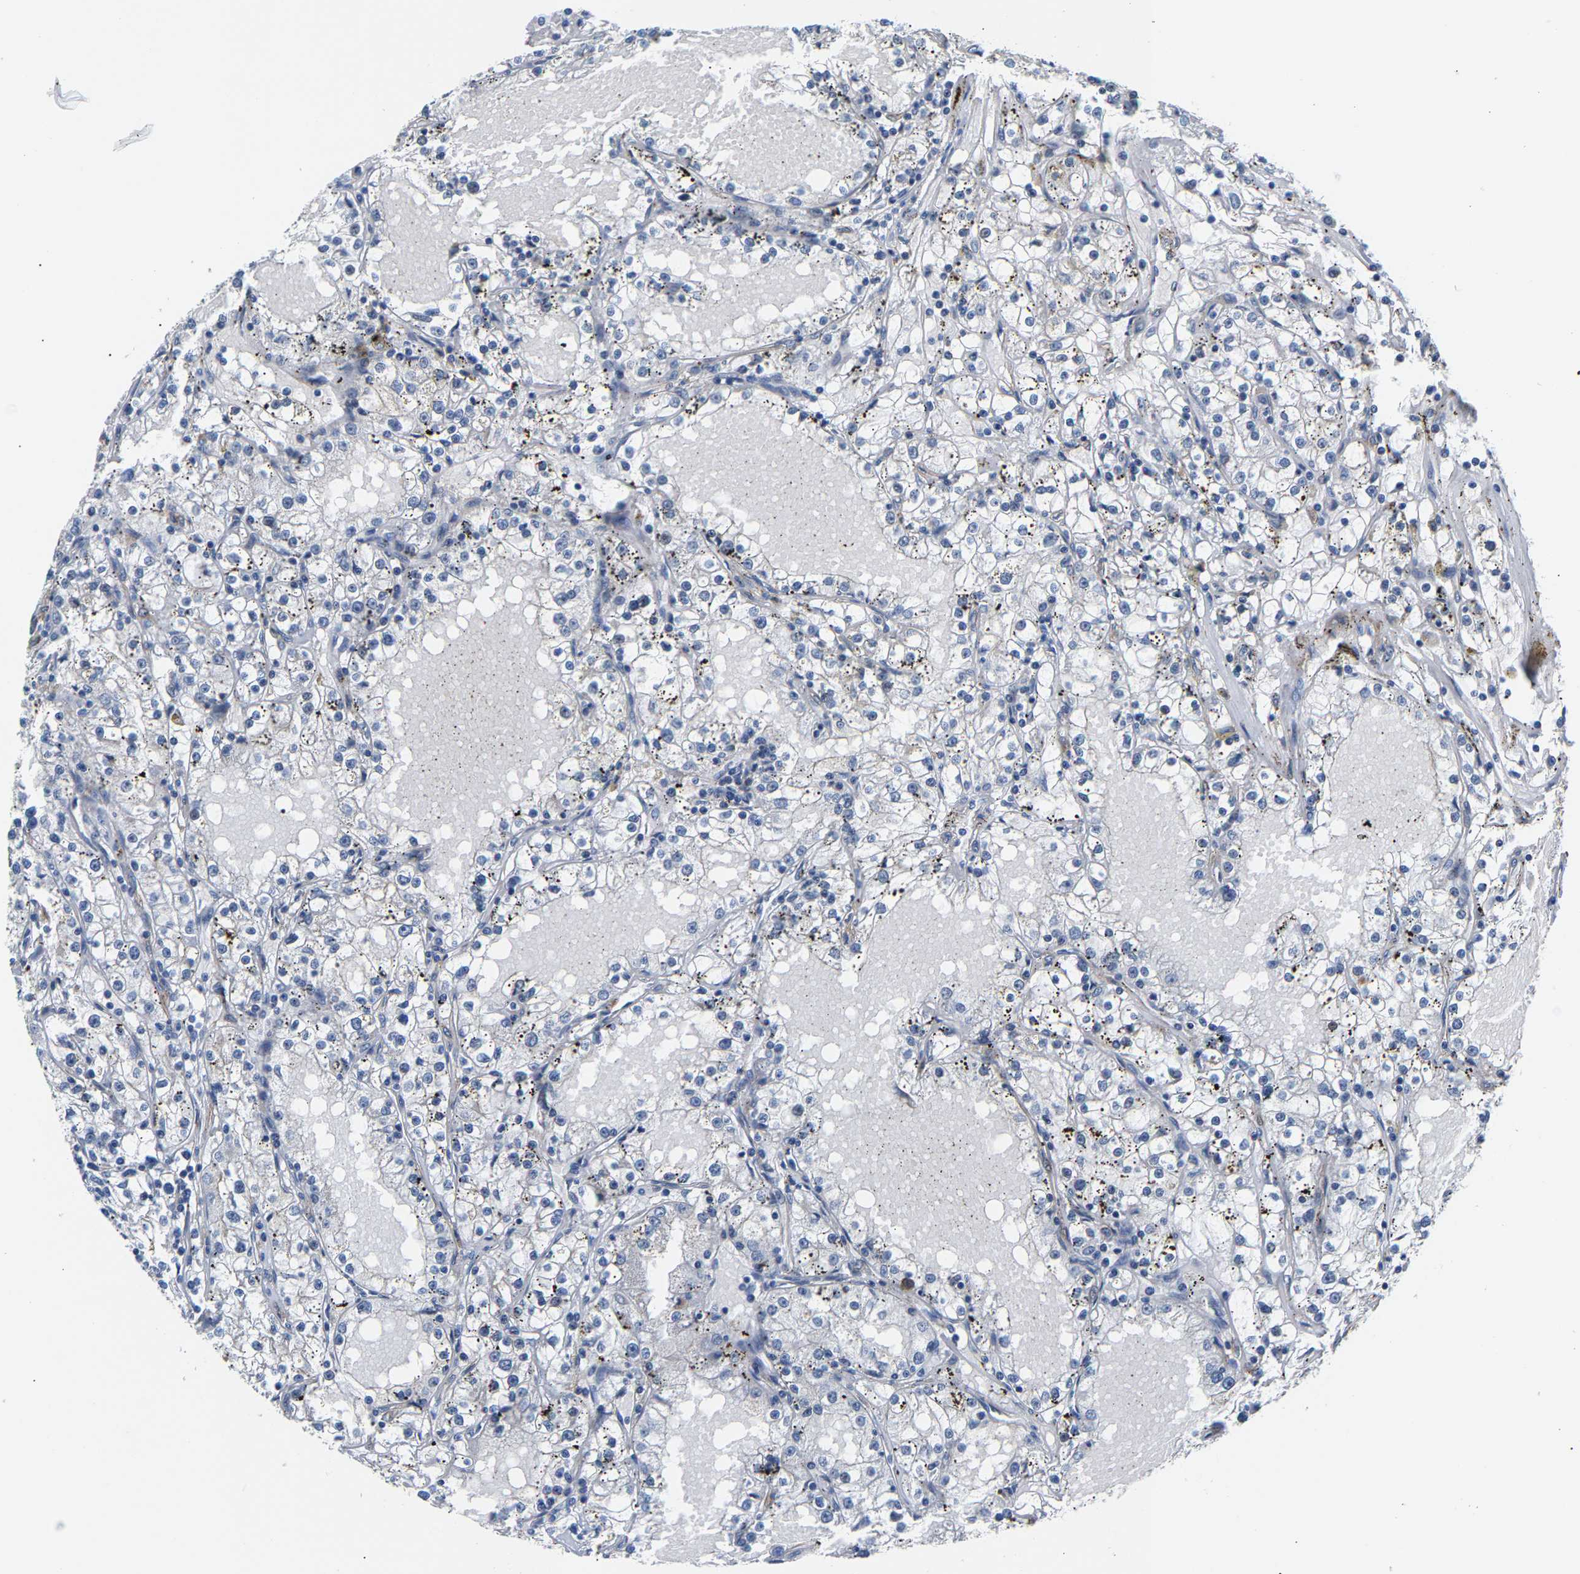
{"staining": {"intensity": "negative", "quantity": "none", "location": "none"}, "tissue": "renal cancer", "cell_type": "Tumor cells", "image_type": "cancer", "snomed": [{"axis": "morphology", "description": "Adenocarcinoma, NOS"}, {"axis": "topography", "description": "Kidney"}], "caption": "The photomicrograph demonstrates no staining of tumor cells in renal cancer (adenocarcinoma).", "gene": "PAWR", "patient": {"sex": "male", "age": 56}}